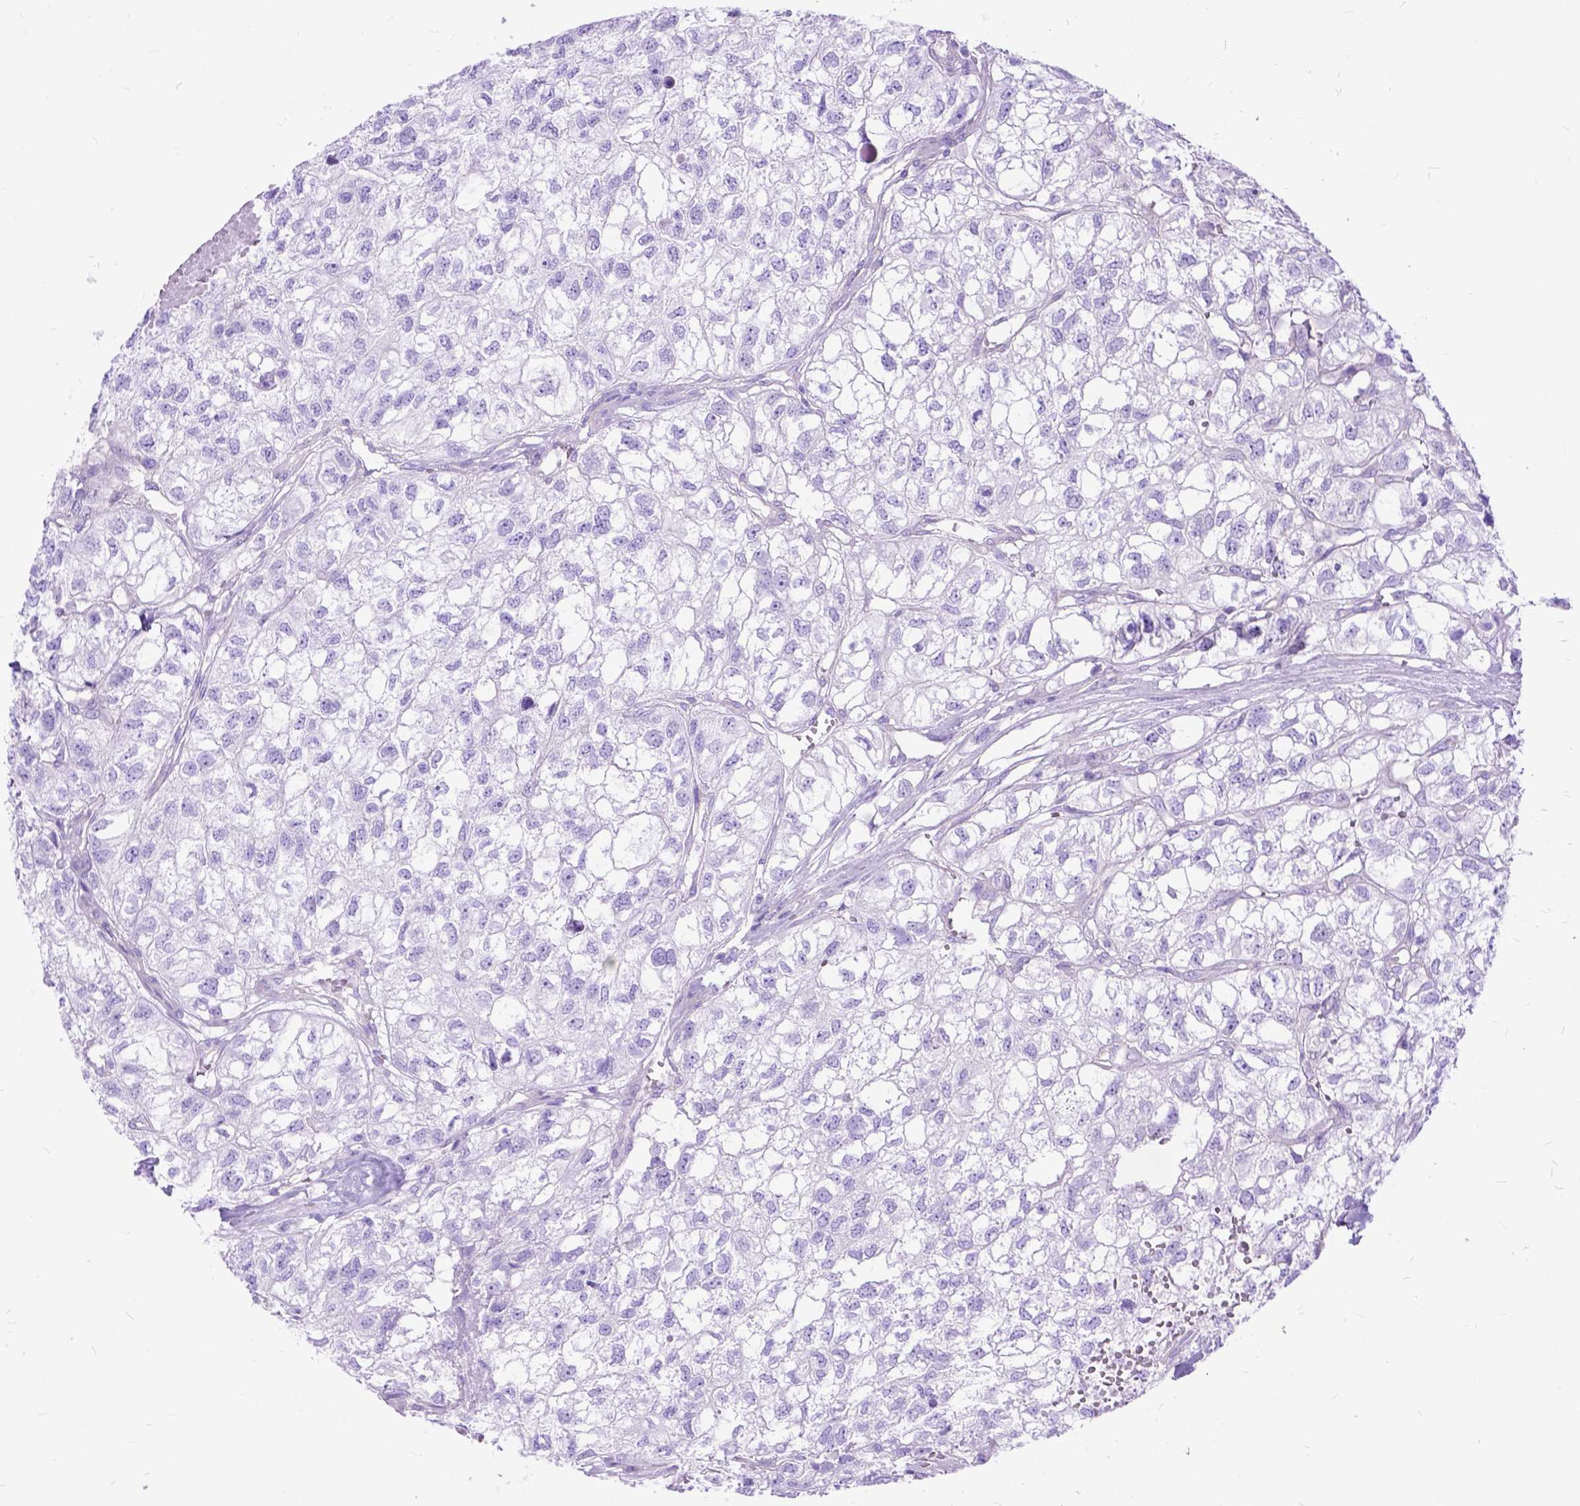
{"staining": {"intensity": "negative", "quantity": "none", "location": "none"}, "tissue": "renal cancer", "cell_type": "Tumor cells", "image_type": "cancer", "snomed": [{"axis": "morphology", "description": "Adenocarcinoma, NOS"}, {"axis": "topography", "description": "Kidney"}], "caption": "A high-resolution histopathology image shows immunohistochemistry staining of renal cancer (adenocarcinoma), which displays no significant staining in tumor cells.", "gene": "ARL9", "patient": {"sex": "male", "age": 56}}